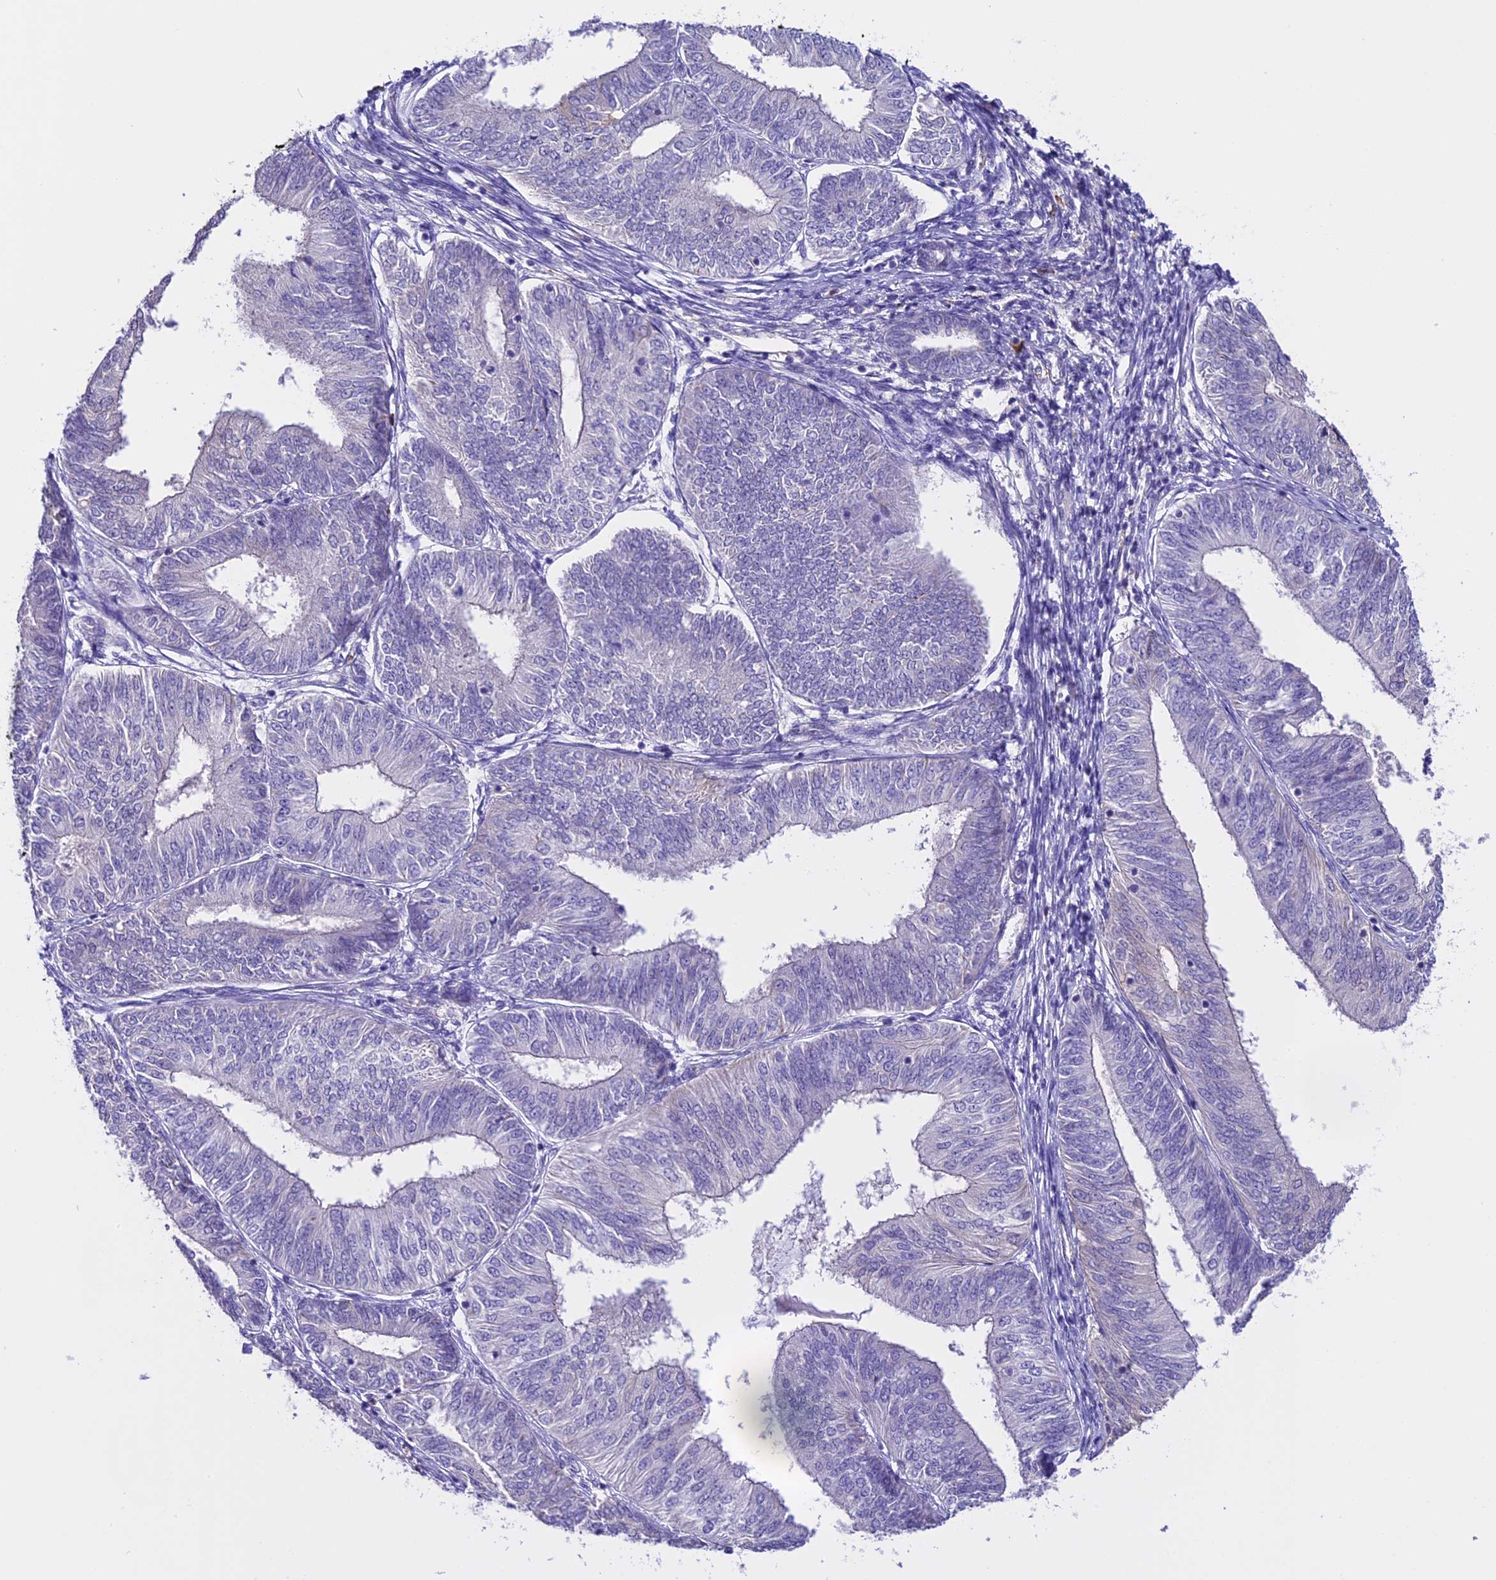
{"staining": {"intensity": "negative", "quantity": "none", "location": "none"}, "tissue": "endometrial cancer", "cell_type": "Tumor cells", "image_type": "cancer", "snomed": [{"axis": "morphology", "description": "Adenocarcinoma, NOS"}, {"axis": "topography", "description": "Endometrium"}], "caption": "Histopathology image shows no protein staining in tumor cells of endometrial adenocarcinoma tissue. (DAB immunohistochemistry, high magnification).", "gene": "NOD2", "patient": {"sex": "female", "age": 58}}